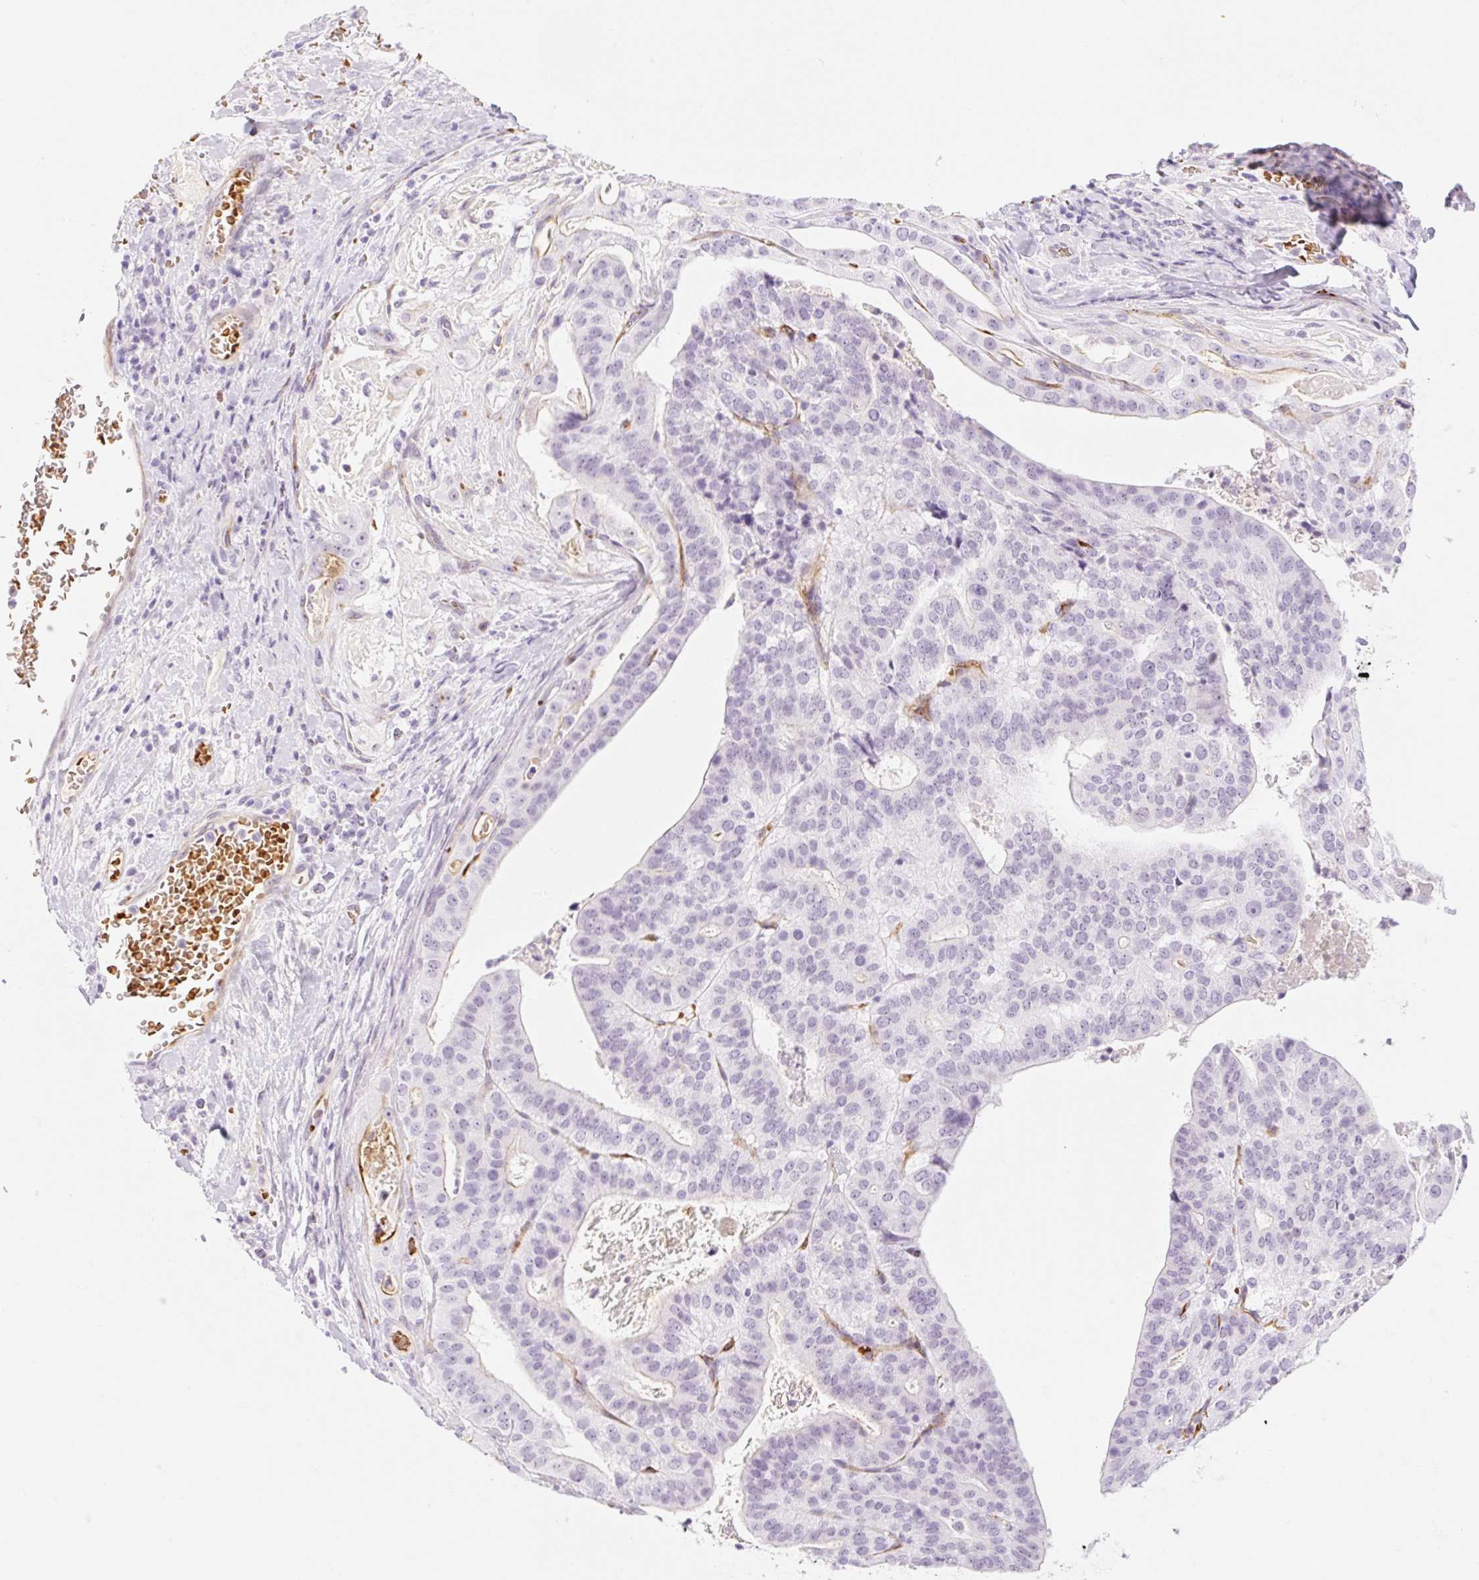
{"staining": {"intensity": "negative", "quantity": "none", "location": "none"}, "tissue": "stomach cancer", "cell_type": "Tumor cells", "image_type": "cancer", "snomed": [{"axis": "morphology", "description": "Adenocarcinoma, NOS"}, {"axis": "topography", "description": "Stomach"}], "caption": "This is an immunohistochemistry micrograph of human stomach cancer. There is no expression in tumor cells.", "gene": "TAF1L", "patient": {"sex": "male", "age": 48}}